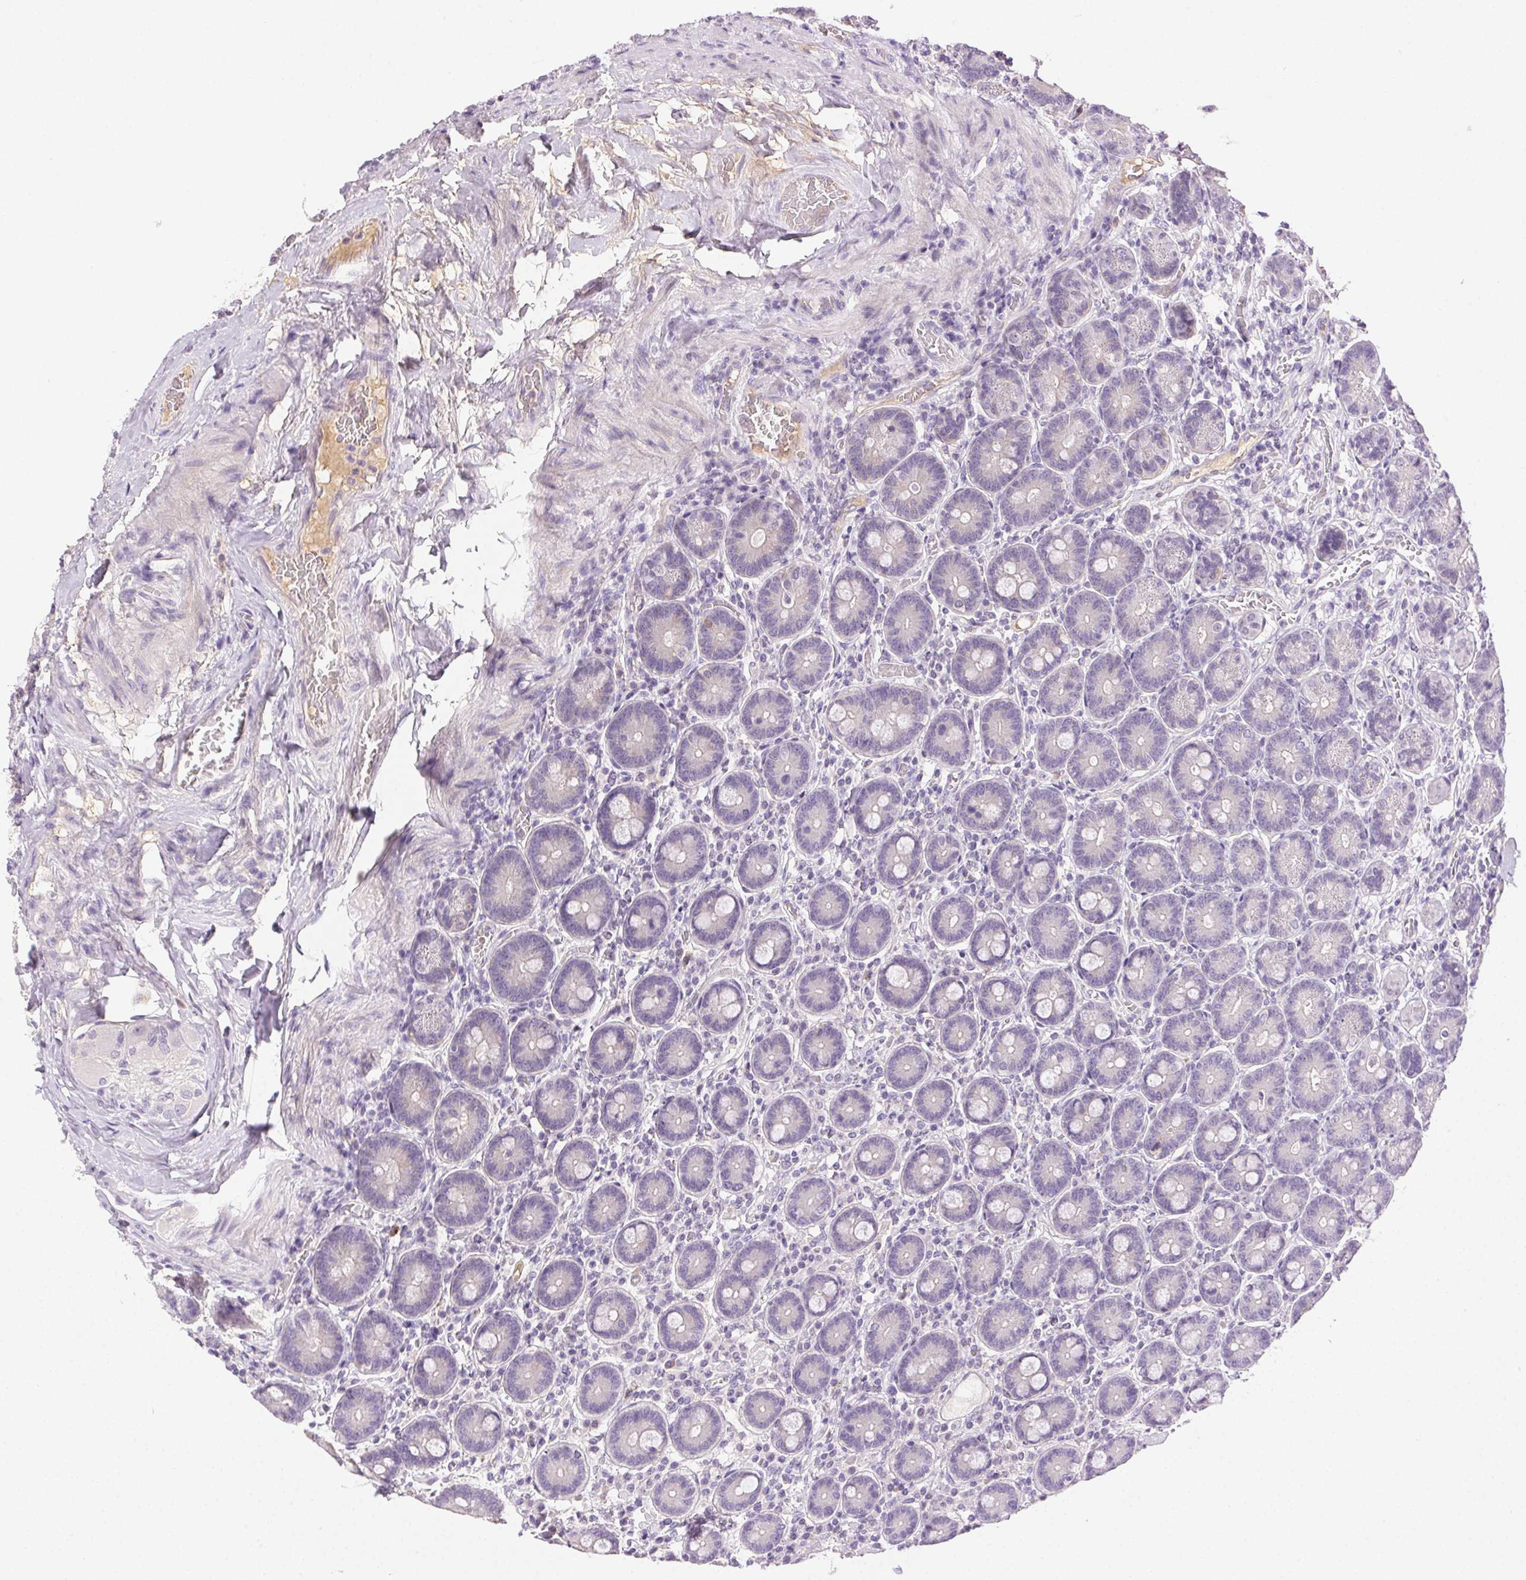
{"staining": {"intensity": "negative", "quantity": "none", "location": "none"}, "tissue": "duodenum", "cell_type": "Glandular cells", "image_type": "normal", "snomed": [{"axis": "morphology", "description": "Normal tissue, NOS"}, {"axis": "topography", "description": "Duodenum"}], "caption": "DAB (3,3'-diaminobenzidine) immunohistochemical staining of unremarkable human duodenum displays no significant staining in glandular cells.", "gene": "BPIFB2", "patient": {"sex": "female", "age": 62}}